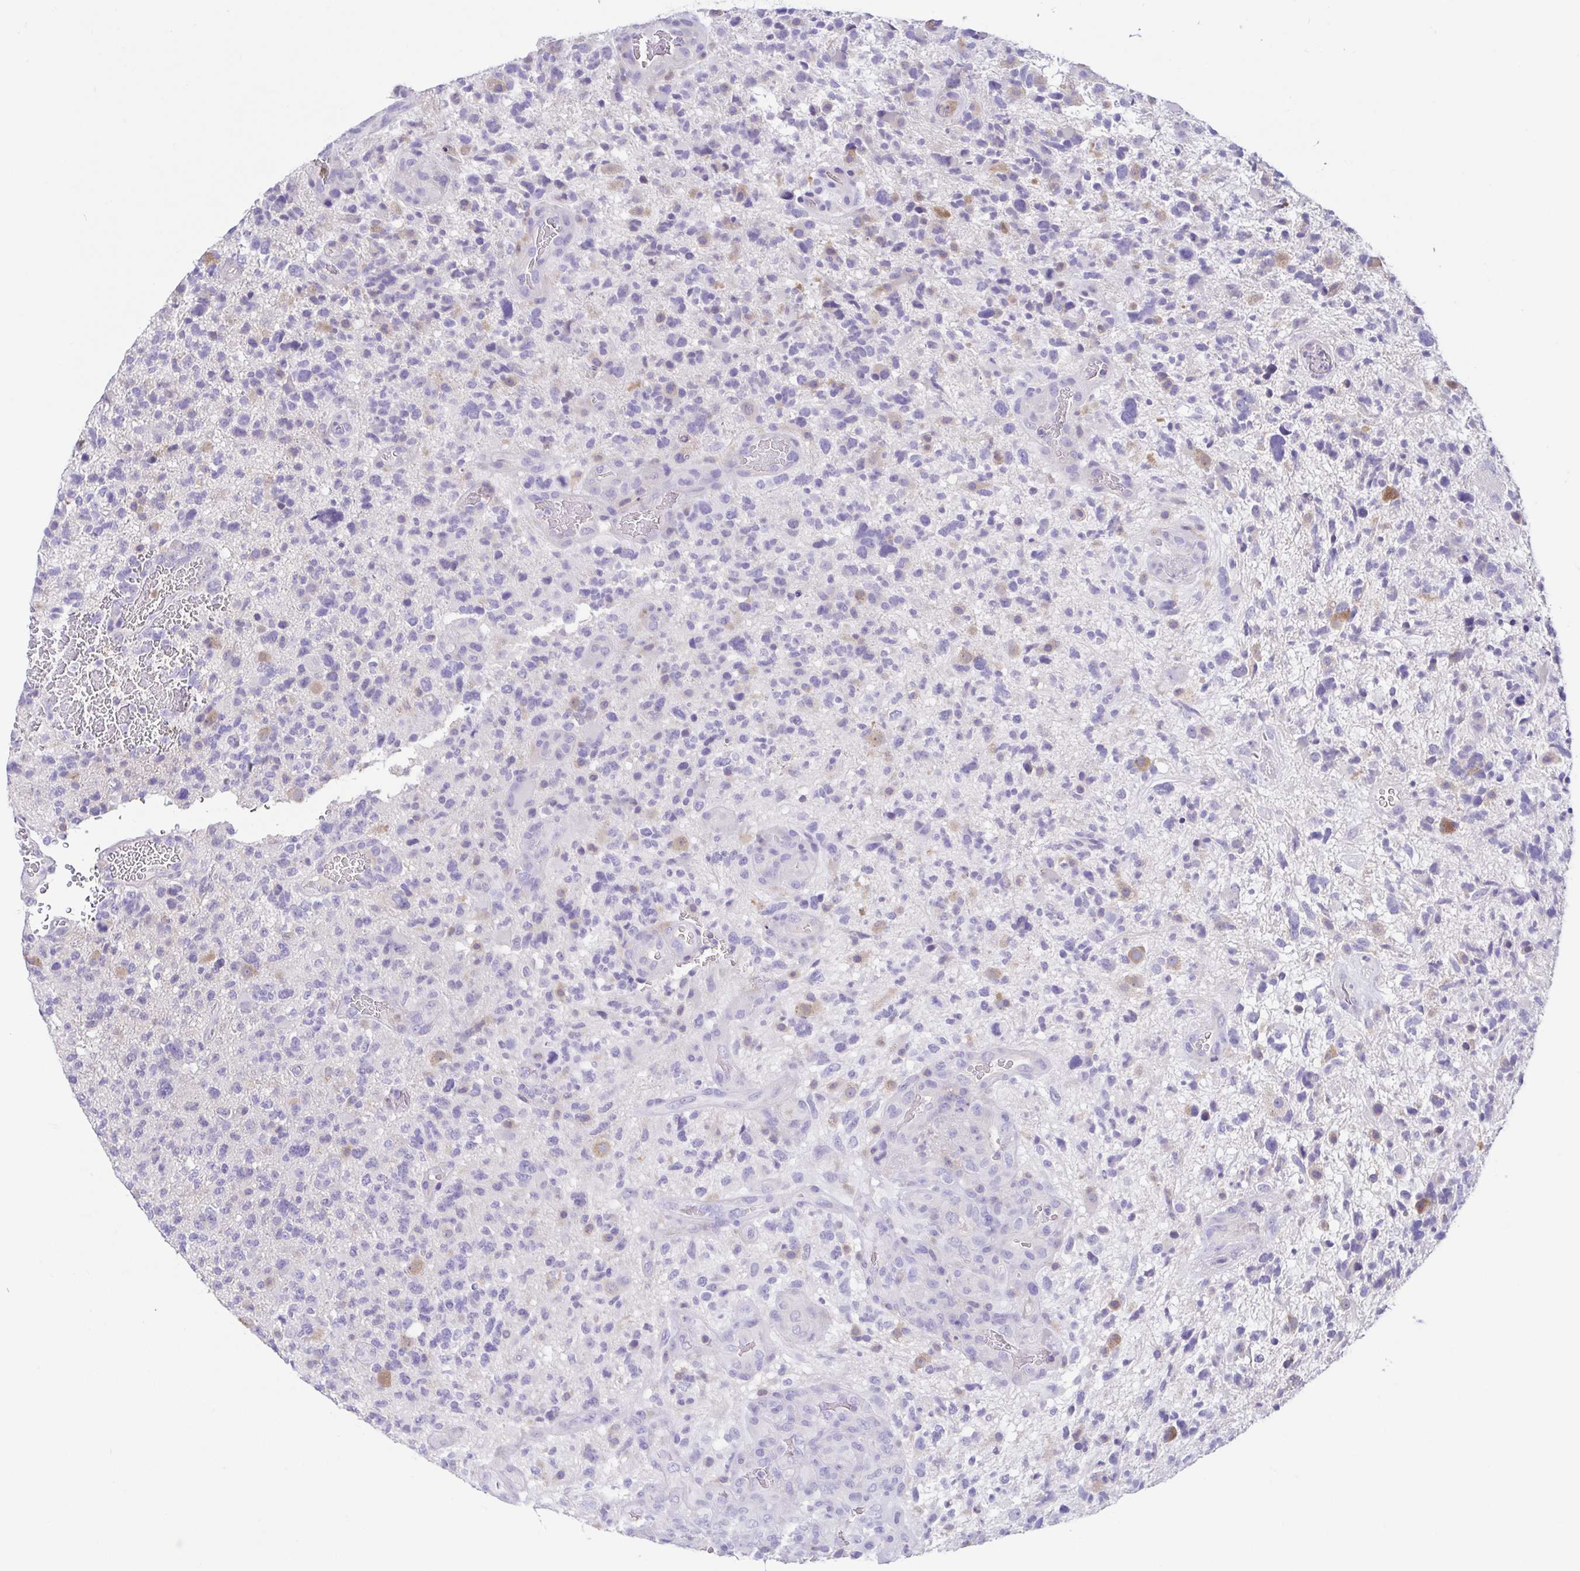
{"staining": {"intensity": "negative", "quantity": "none", "location": "none"}, "tissue": "glioma", "cell_type": "Tumor cells", "image_type": "cancer", "snomed": [{"axis": "morphology", "description": "Glioma, malignant, High grade"}, {"axis": "topography", "description": "Brain"}], "caption": "The immunohistochemistry micrograph has no significant positivity in tumor cells of malignant glioma (high-grade) tissue.", "gene": "ARPP21", "patient": {"sex": "female", "age": 71}}